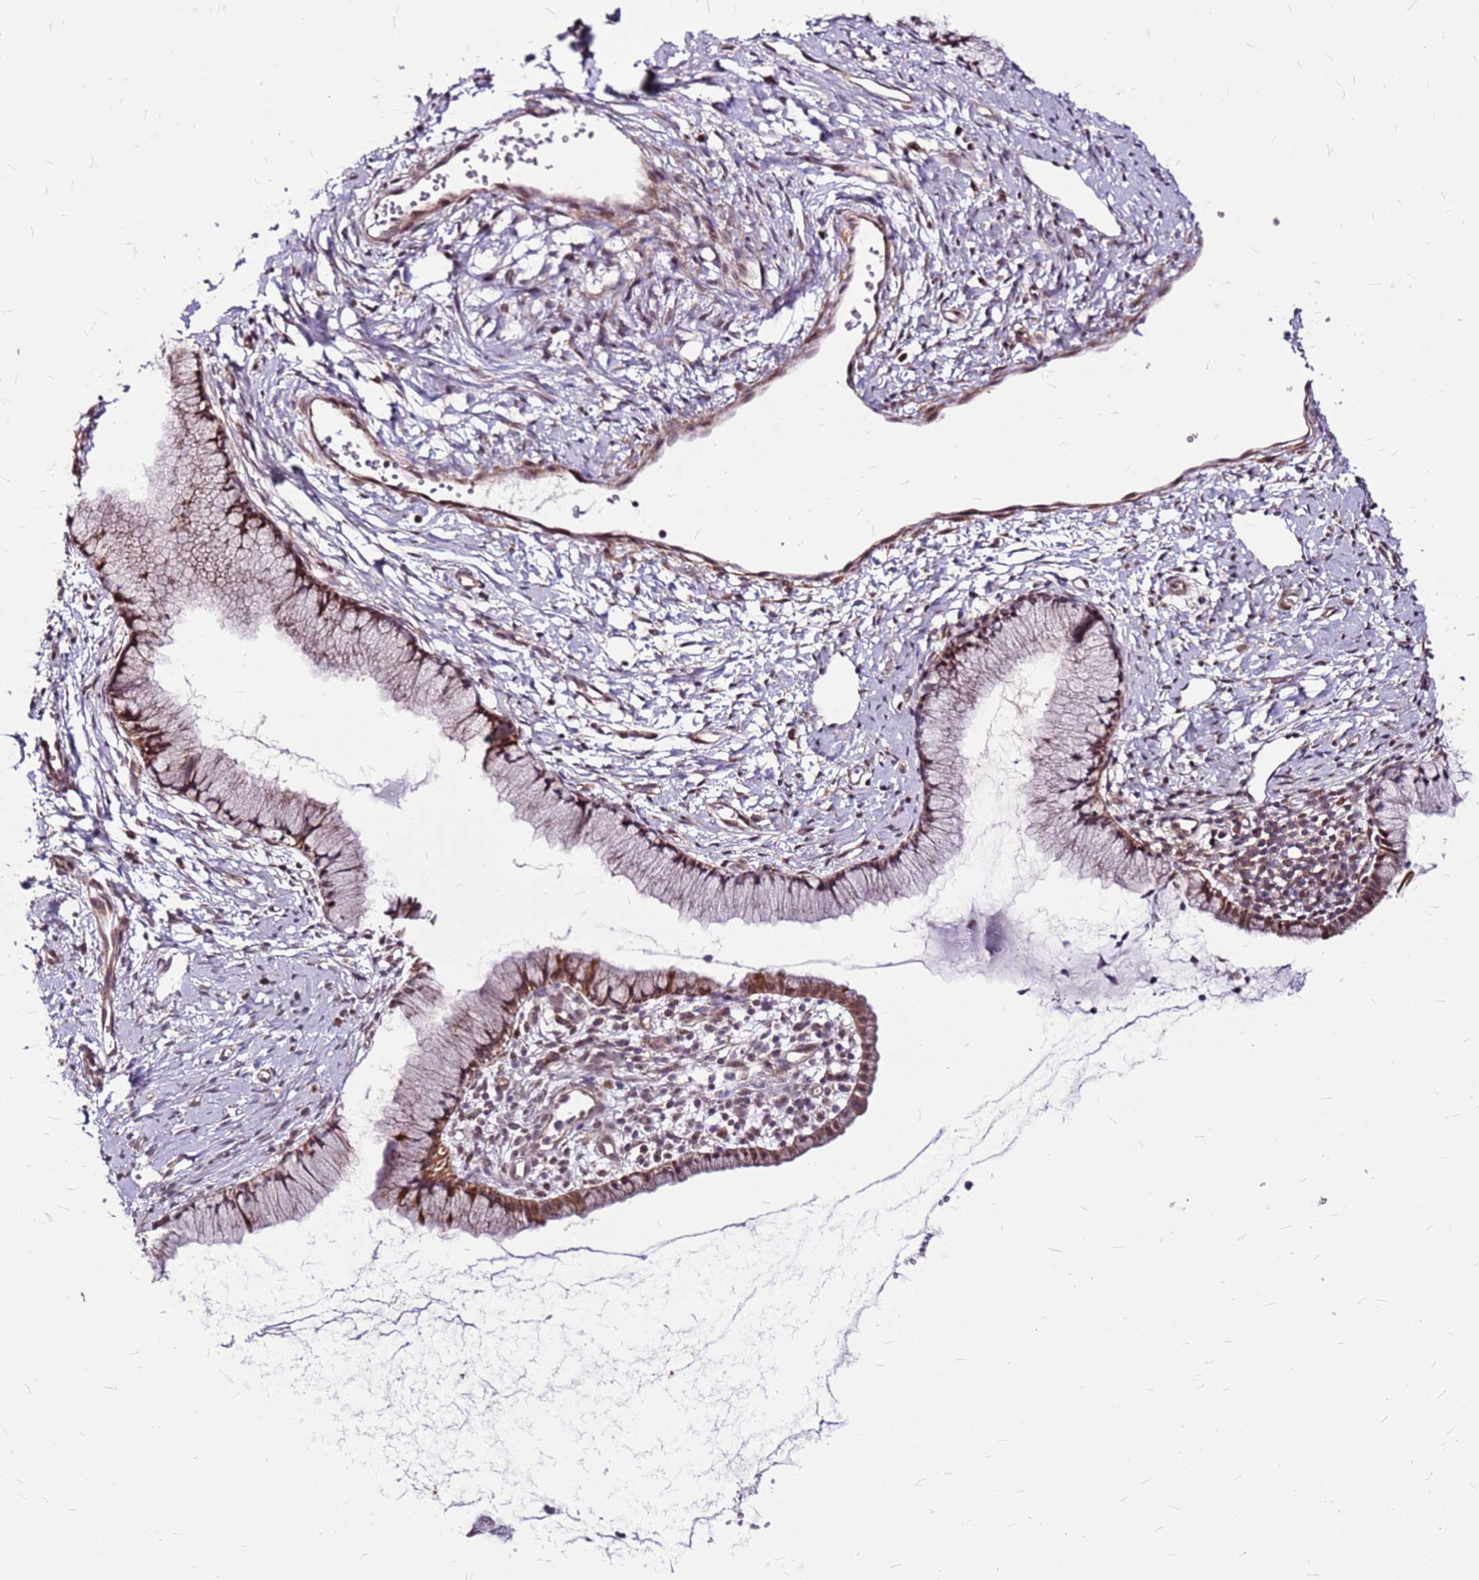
{"staining": {"intensity": "moderate", "quantity": "25%-75%", "location": "cytoplasmic/membranous"}, "tissue": "cervix", "cell_type": "Glandular cells", "image_type": "normal", "snomed": [{"axis": "morphology", "description": "Normal tissue, NOS"}, {"axis": "topography", "description": "Cervix"}], "caption": "DAB immunohistochemical staining of unremarkable cervix displays moderate cytoplasmic/membranous protein staining in about 25%-75% of glandular cells. The staining was performed using DAB to visualize the protein expression in brown, while the nuclei were stained in blue with hematoxylin (Magnification: 20x).", "gene": "OR51T1", "patient": {"sex": "female", "age": 40}}